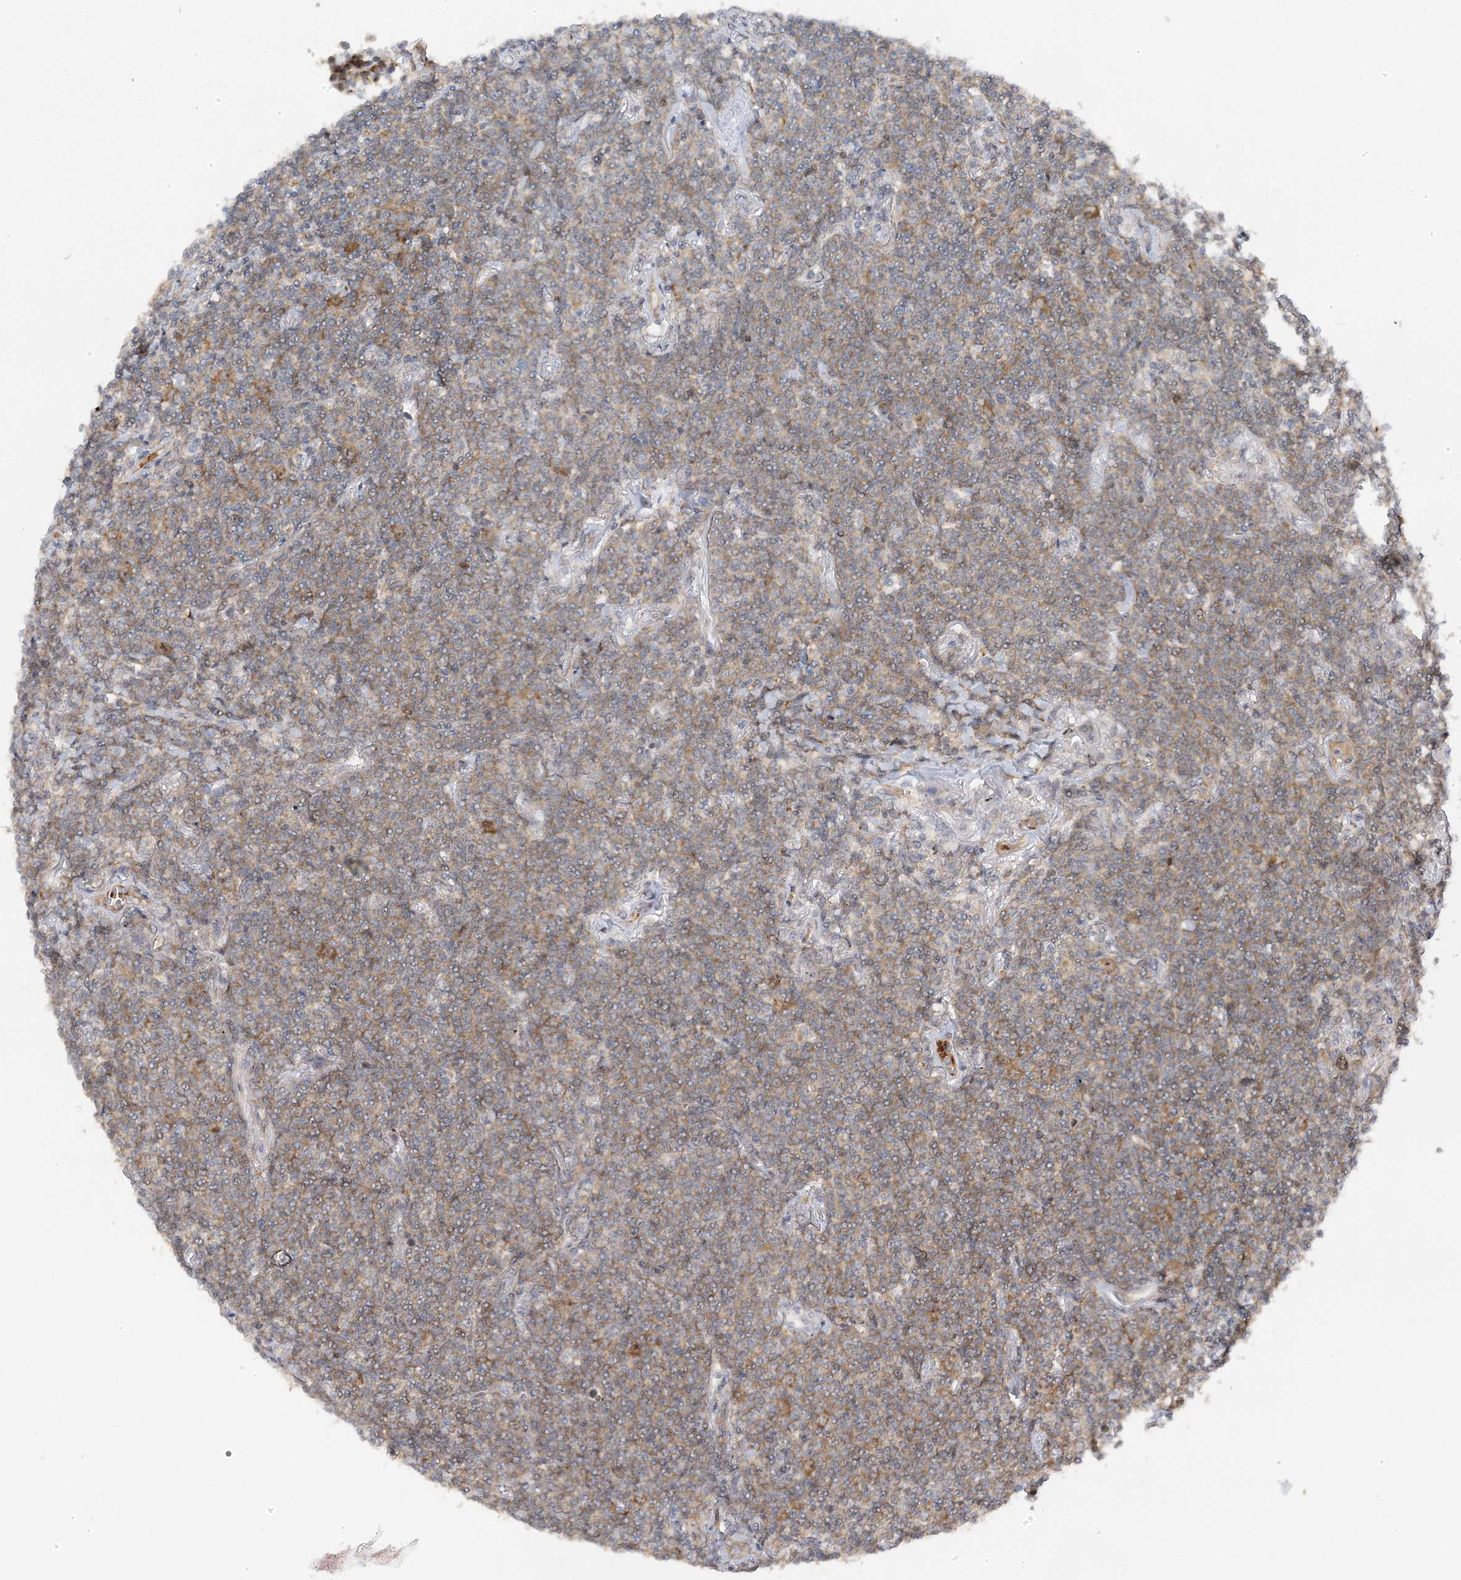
{"staining": {"intensity": "weak", "quantity": "25%-75%", "location": "cytoplasmic/membranous"}, "tissue": "lymphoma", "cell_type": "Tumor cells", "image_type": "cancer", "snomed": [{"axis": "morphology", "description": "Malignant lymphoma, non-Hodgkin's type, Low grade"}, {"axis": "topography", "description": "Lung"}], "caption": "Malignant lymphoma, non-Hodgkin's type (low-grade) was stained to show a protein in brown. There is low levels of weak cytoplasmic/membranous positivity in approximately 25%-75% of tumor cells. (DAB (3,3'-diaminobenzidine) IHC with brightfield microscopy, high magnification).", "gene": "MAP7D3", "patient": {"sex": "female", "age": 71}}